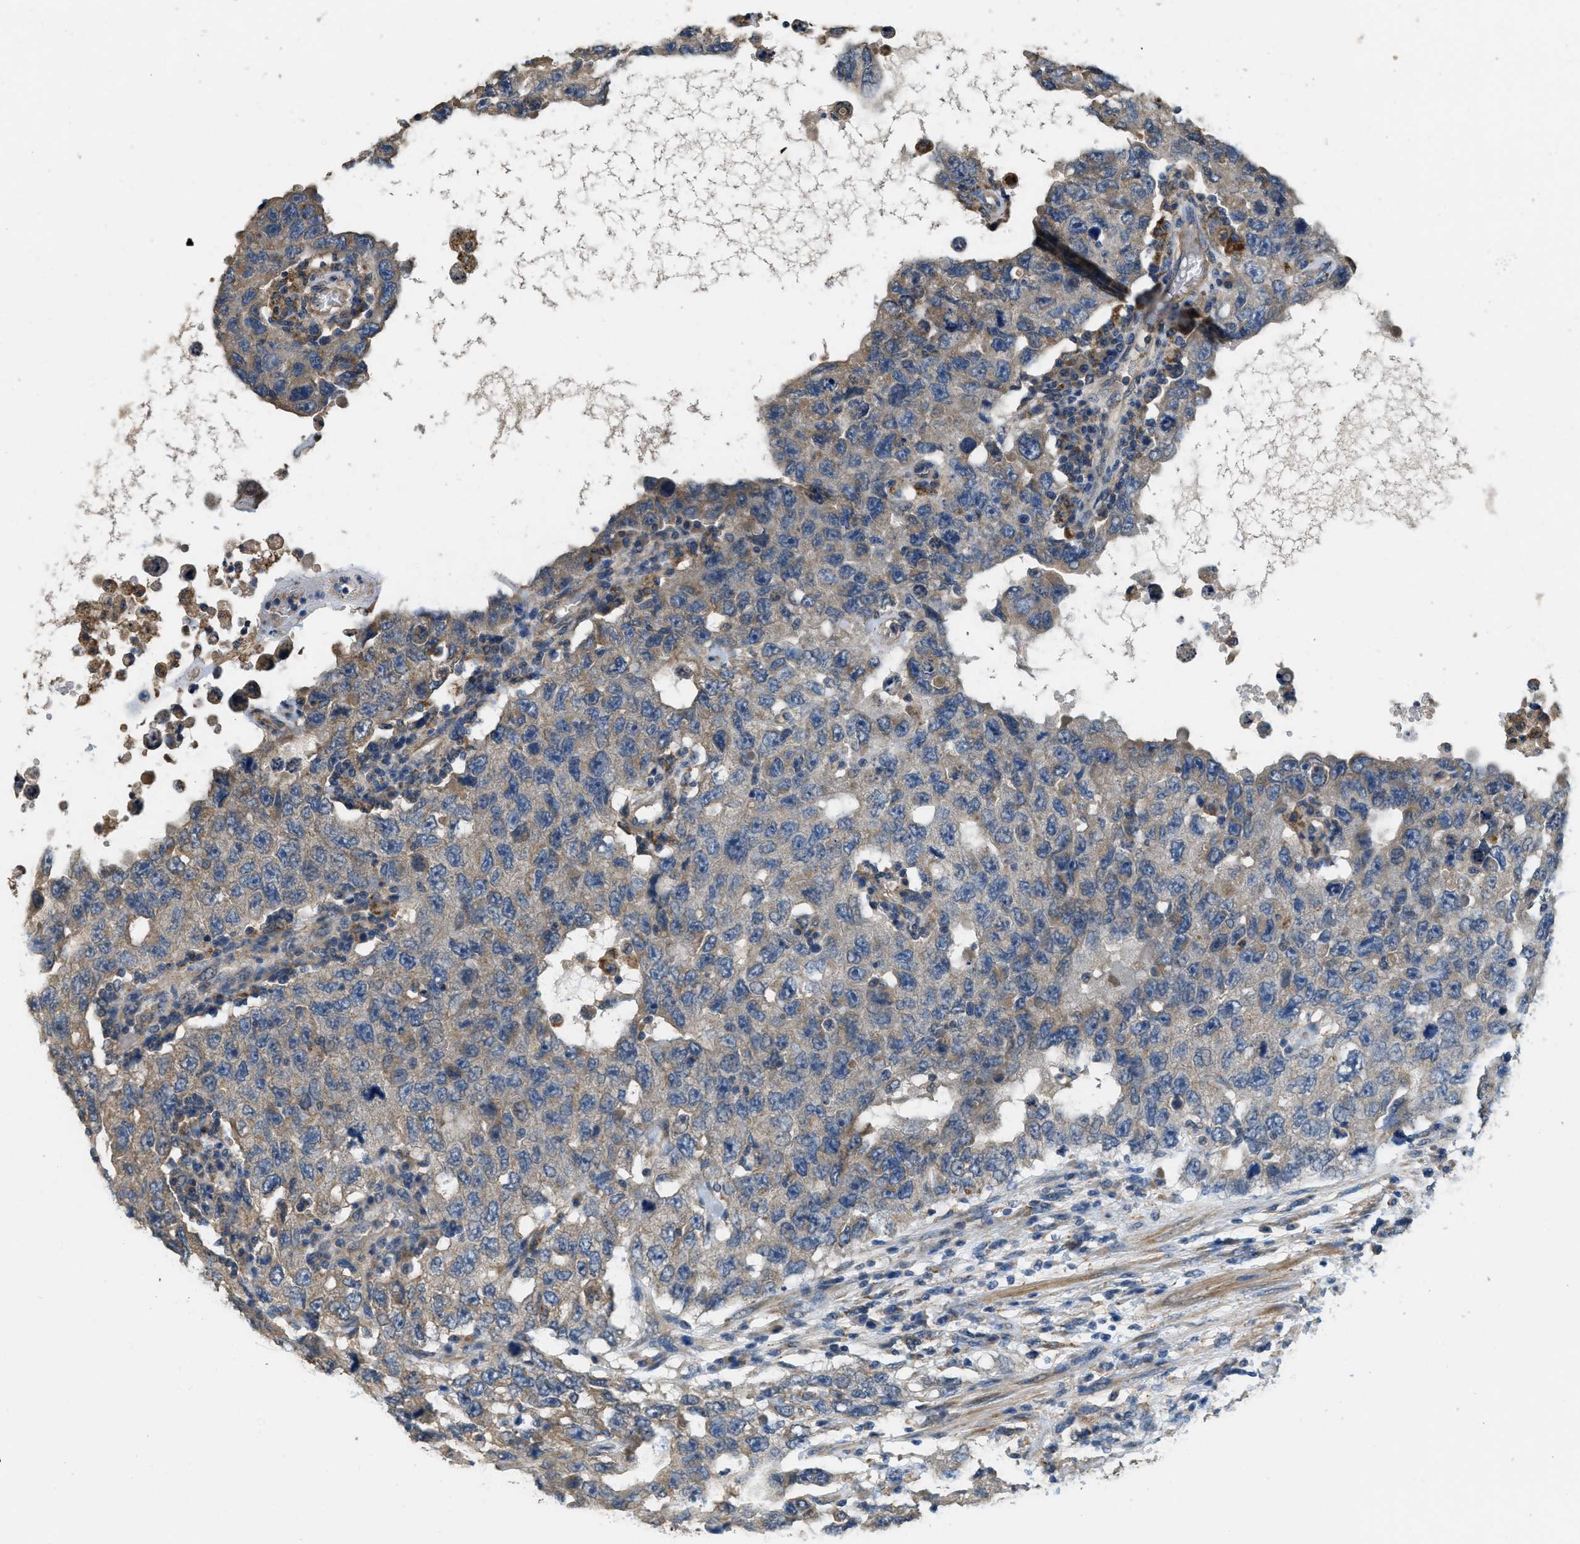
{"staining": {"intensity": "weak", "quantity": "25%-75%", "location": "cytoplasmic/membranous"}, "tissue": "testis cancer", "cell_type": "Tumor cells", "image_type": "cancer", "snomed": [{"axis": "morphology", "description": "Carcinoma, Embryonal, NOS"}, {"axis": "topography", "description": "Testis"}], "caption": "Protein expression analysis of embryonal carcinoma (testis) demonstrates weak cytoplasmic/membranous expression in approximately 25%-75% of tumor cells.", "gene": "THBS2", "patient": {"sex": "male", "age": 26}}